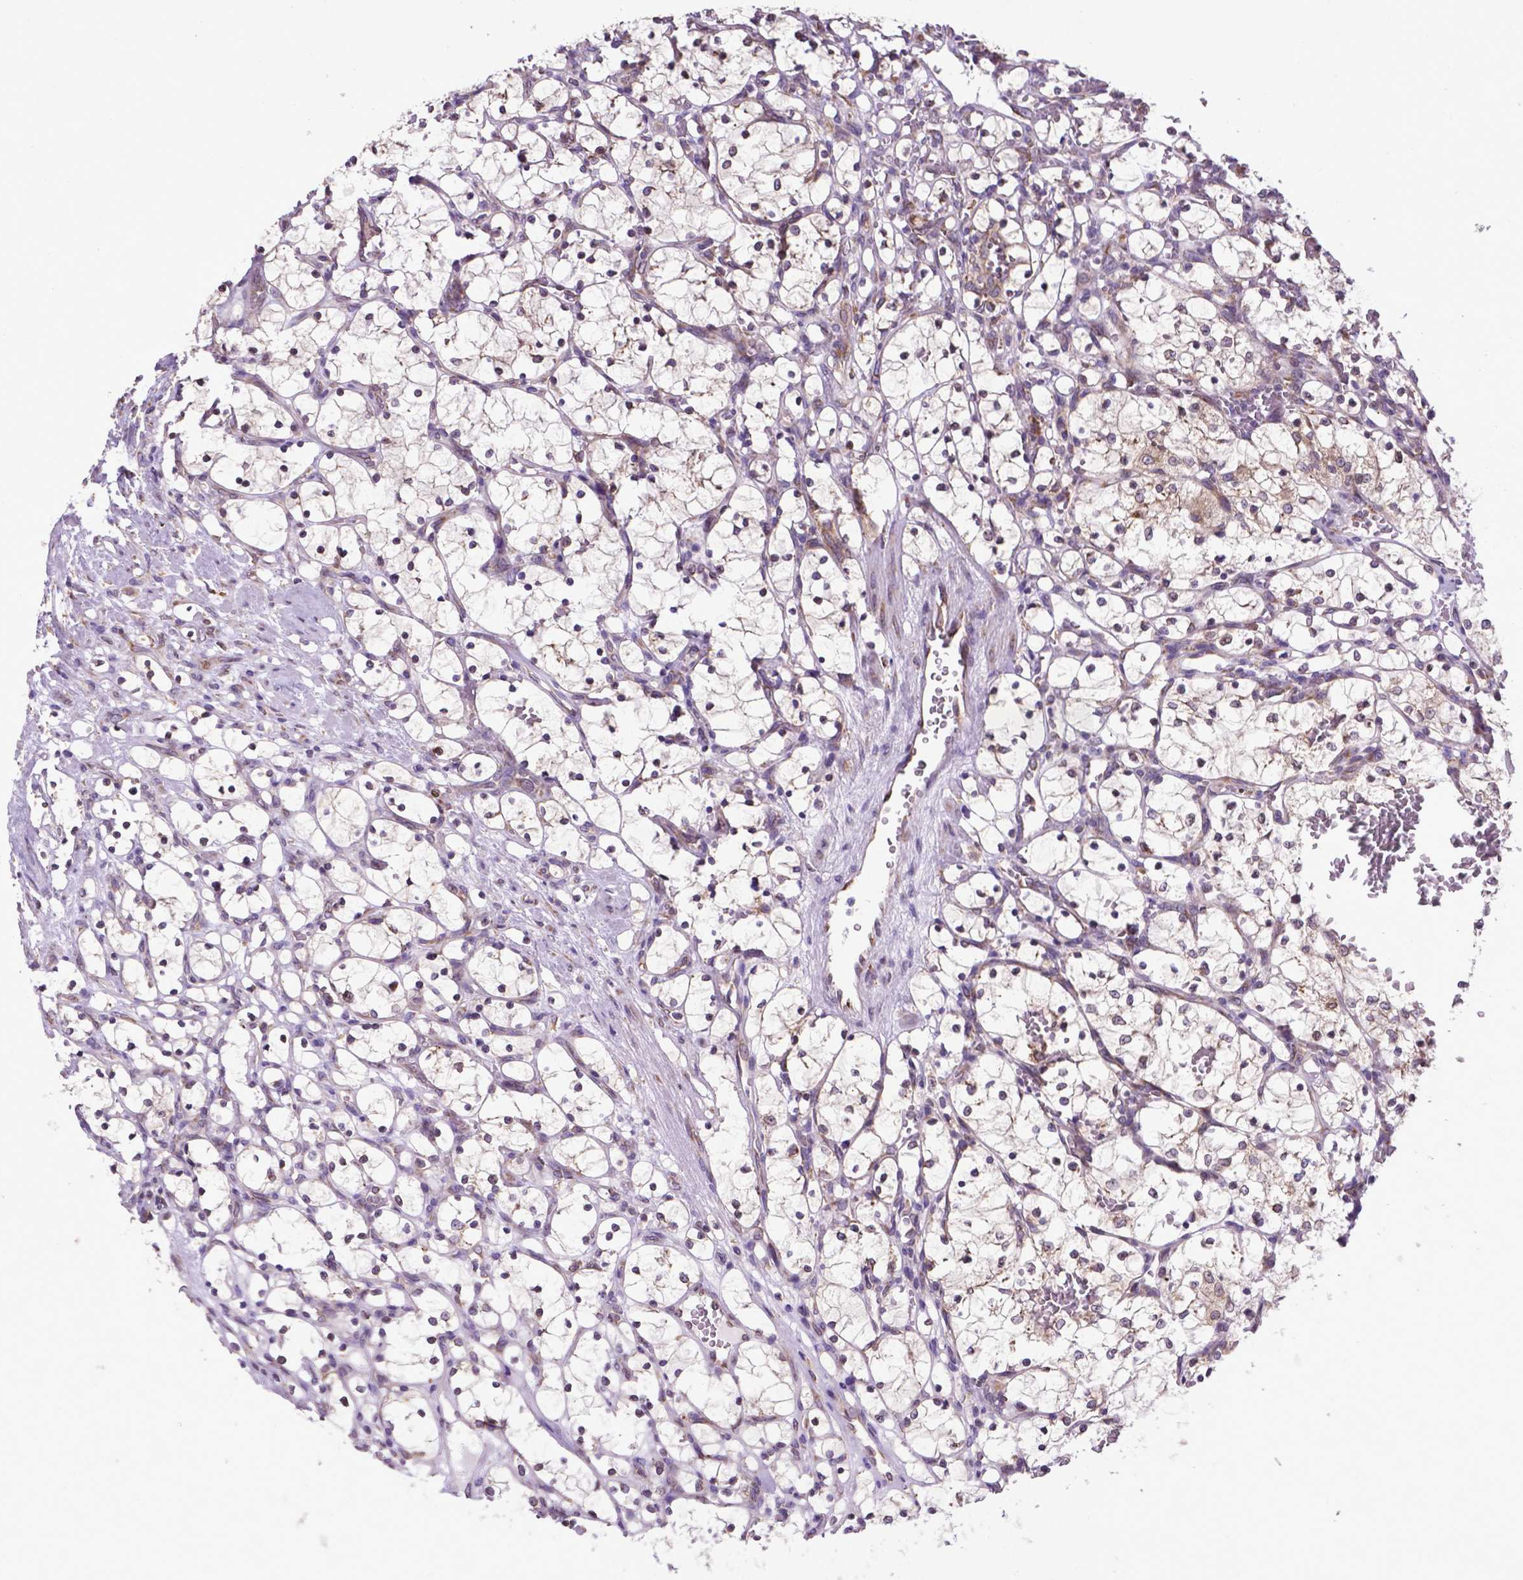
{"staining": {"intensity": "weak", "quantity": "<25%", "location": "cytoplasmic/membranous"}, "tissue": "renal cancer", "cell_type": "Tumor cells", "image_type": "cancer", "snomed": [{"axis": "morphology", "description": "Adenocarcinoma, NOS"}, {"axis": "topography", "description": "Kidney"}], "caption": "This is a histopathology image of IHC staining of renal cancer, which shows no positivity in tumor cells. (DAB (3,3'-diaminobenzidine) IHC with hematoxylin counter stain).", "gene": "WDR83OS", "patient": {"sex": "female", "age": 69}}